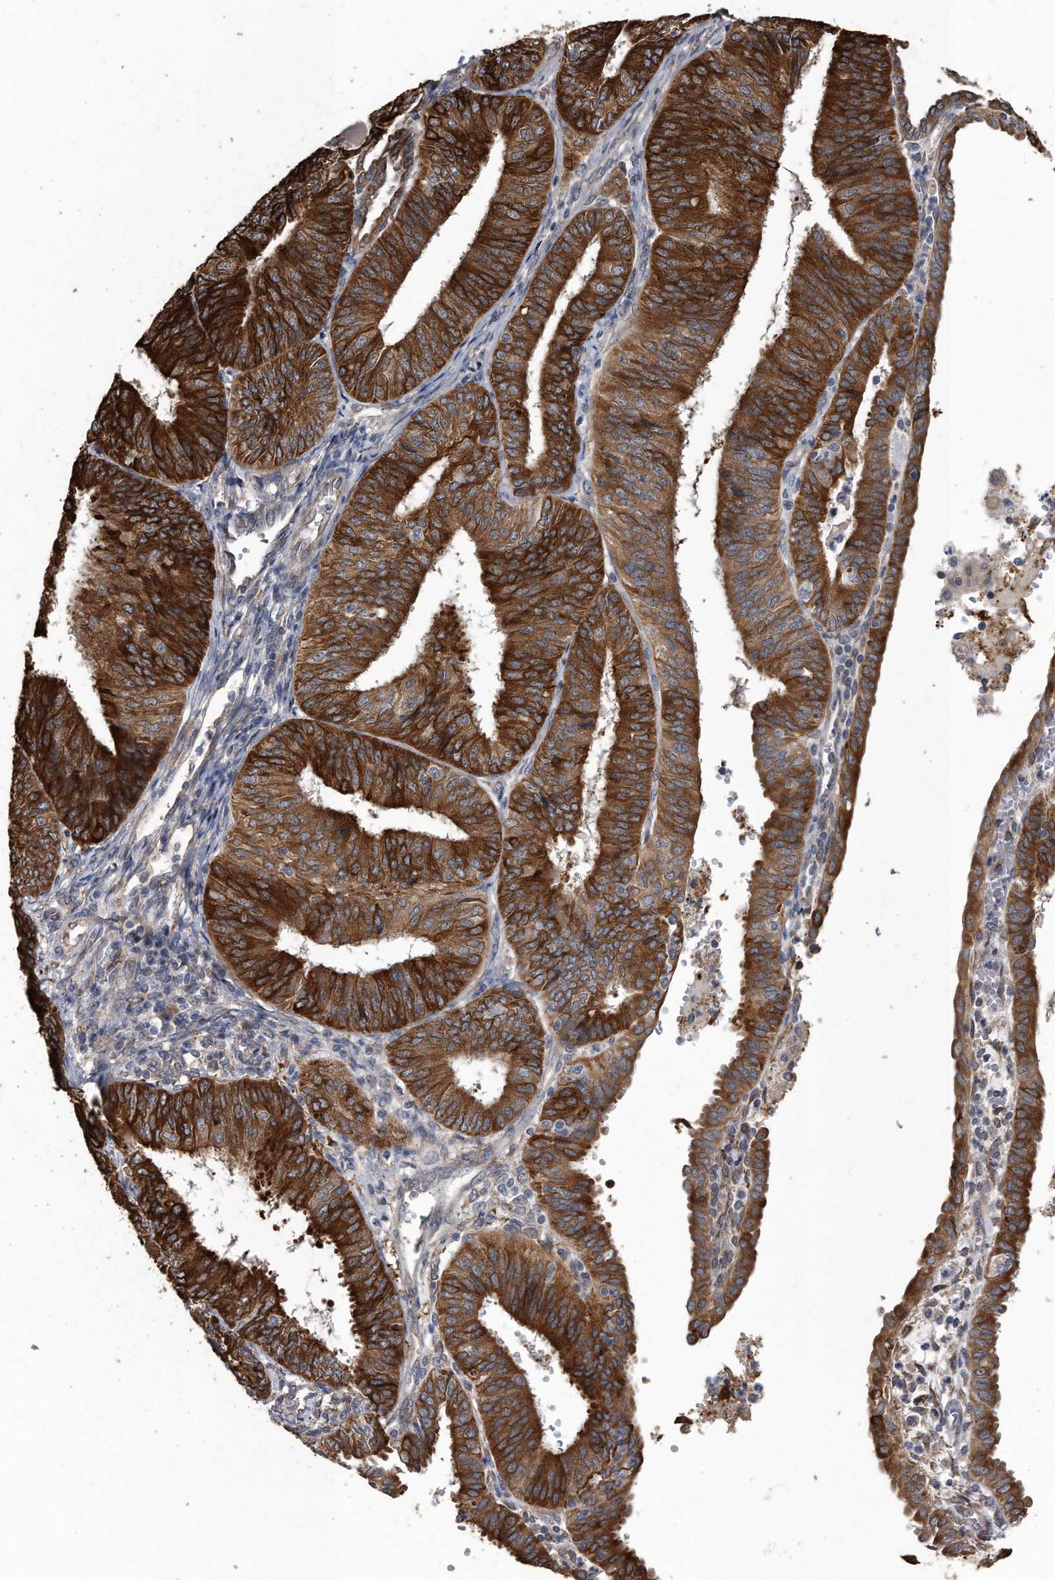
{"staining": {"intensity": "strong", "quantity": ">75%", "location": "cytoplasmic/membranous"}, "tissue": "endometrial cancer", "cell_type": "Tumor cells", "image_type": "cancer", "snomed": [{"axis": "morphology", "description": "Adenocarcinoma, NOS"}, {"axis": "topography", "description": "Endometrium"}], "caption": "Immunohistochemical staining of human endometrial cancer (adenocarcinoma) reveals high levels of strong cytoplasmic/membranous positivity in approximately >75% of tumor cells.", "gene": "PCLO", "patient": {"sex": "female", "age": 58}}